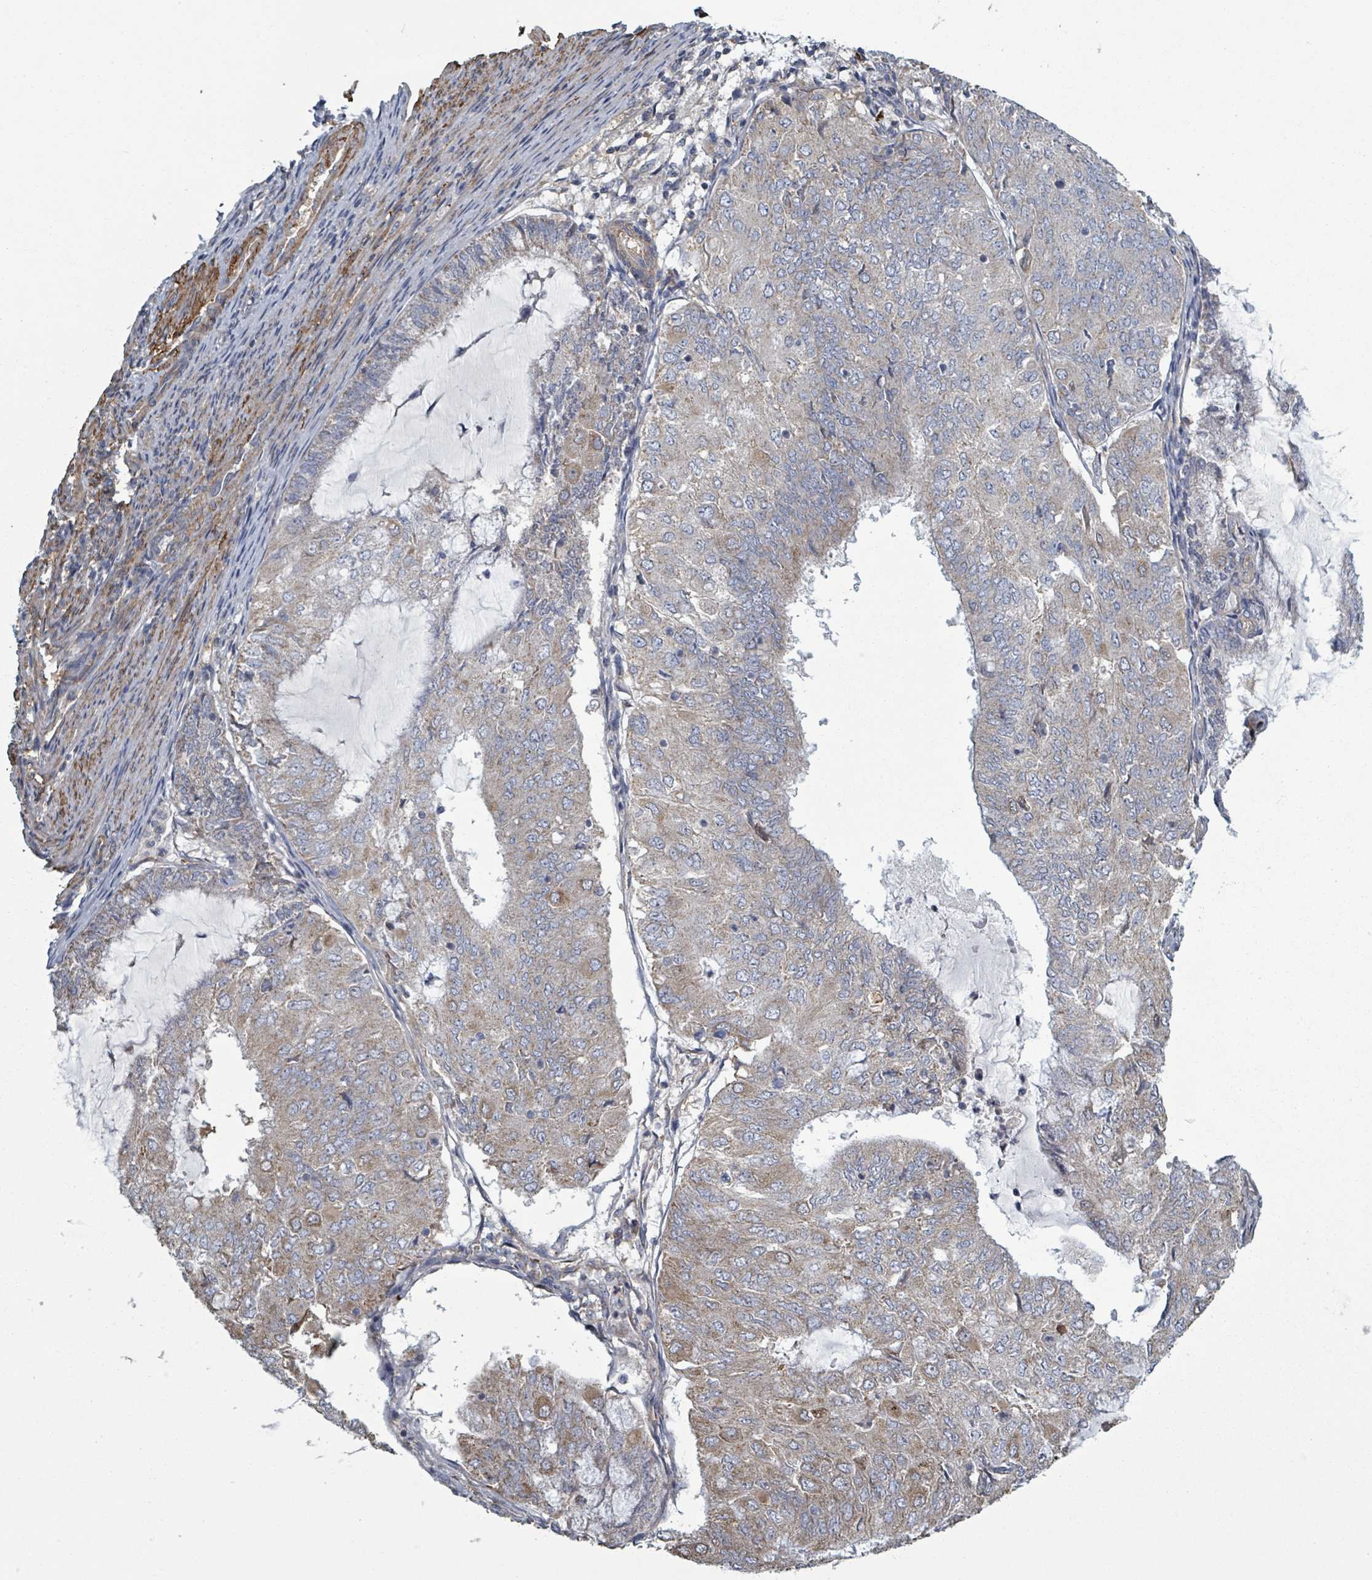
{"staining": {"intensity": "moderate", "quantity": "<25%", "location": "cytoplasmic/membranous"}, "tissue": "endometrial cancer", "cell_type": "Tumor cells", "image_type": "cancer", "snomed": [{"axis": "morphology", "description": "Adenocarcinoma, NOS"}, {"axis": "topography", "description": "Endometrium"}], "caption": "The photomicrograph exhibits staining of endometrial cancer, revealing moderate cytoplasmic/membranous protein expression (brown color) within tumor cells.", "gene": "ADCK1", "patient": {"sex": "female", "age": 81}}